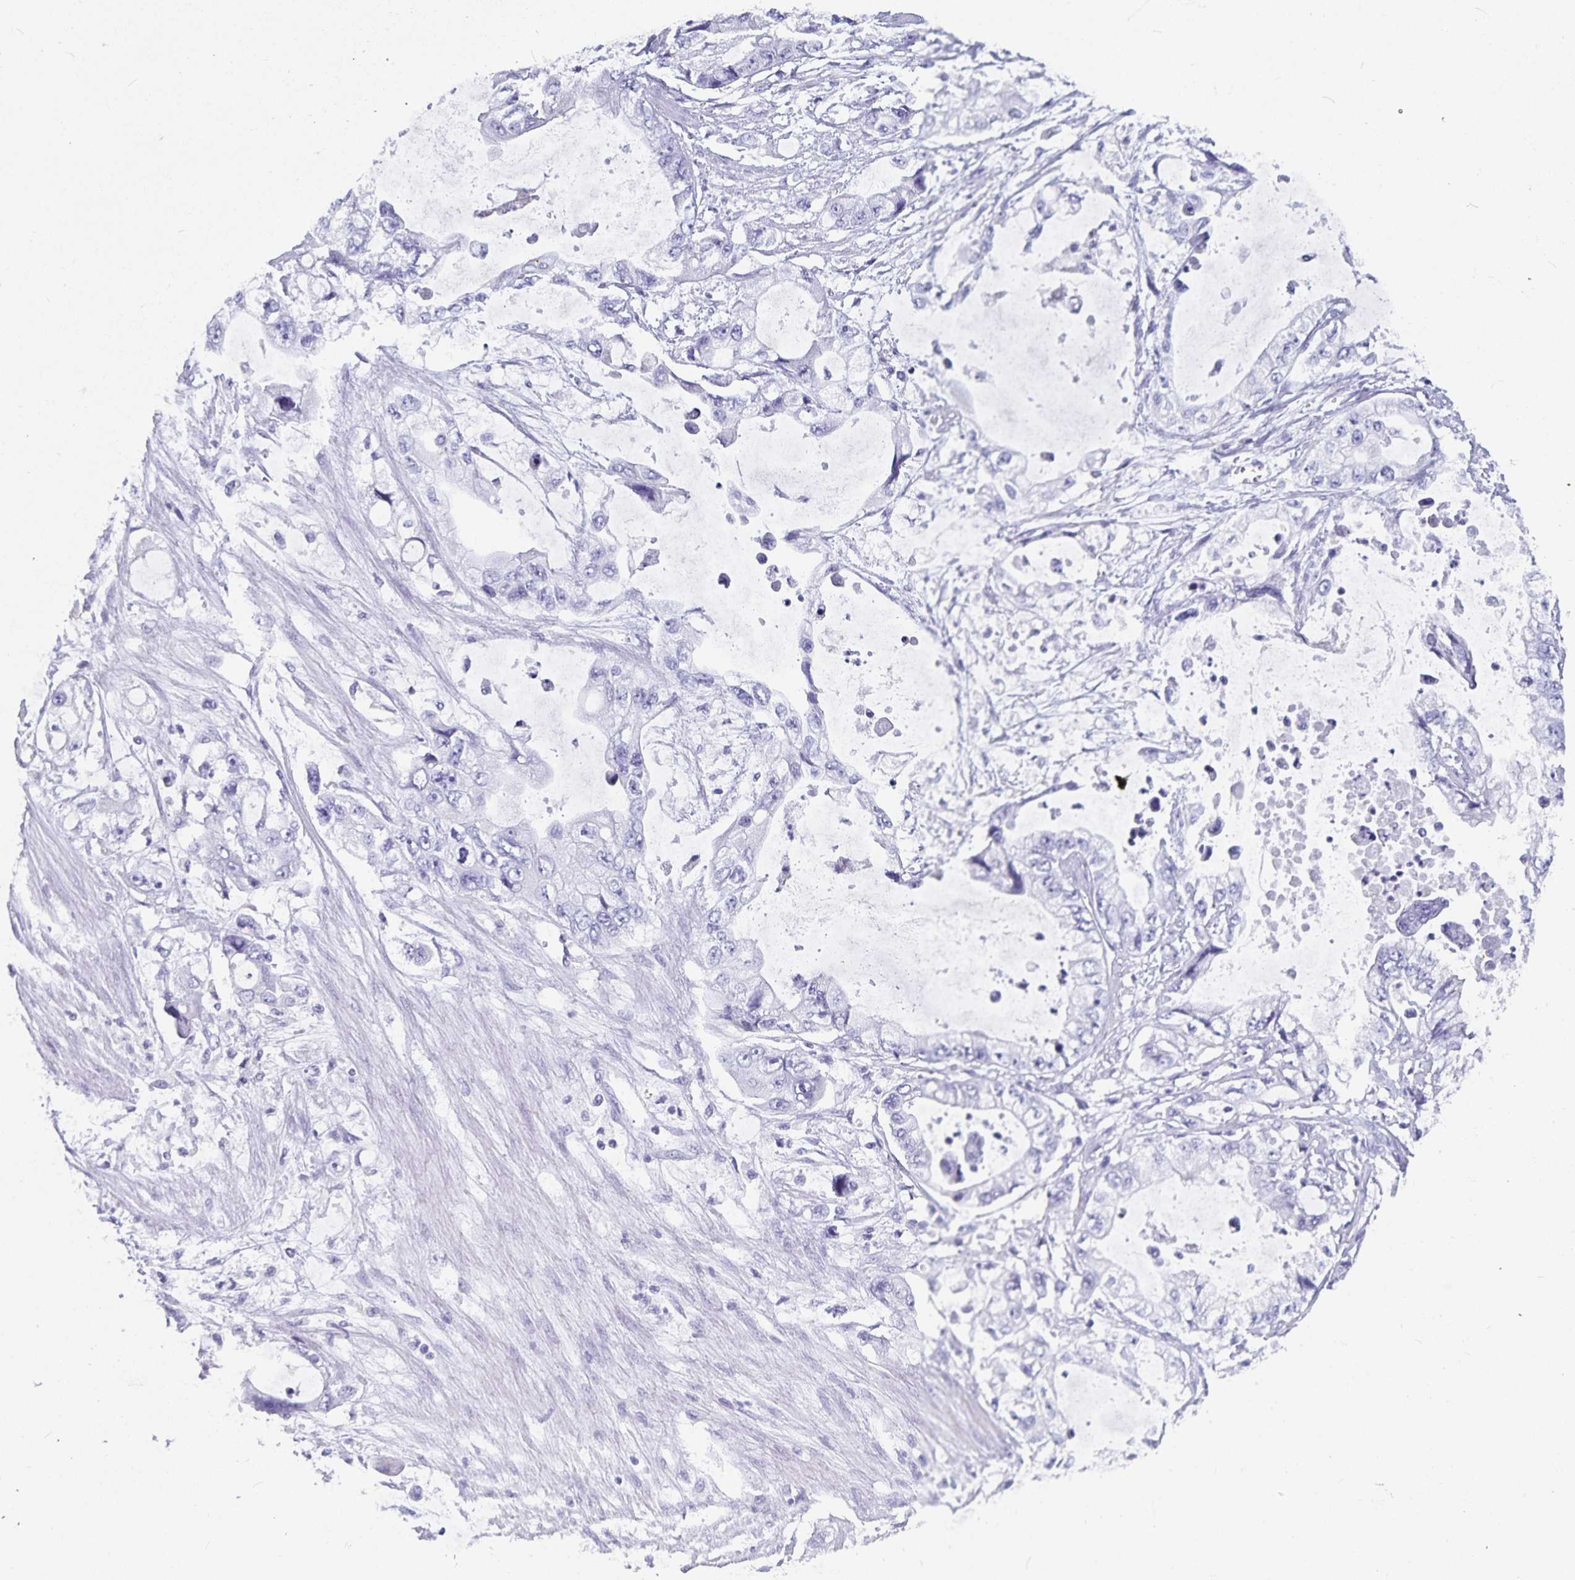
{"staining": {"intensity": "negative", "quantity": "none", "location": "none"}, "tissue": "stomach cancer", "cell_type": "Tumor cells", "image_type": "cancer", "snomed": [{"axis": "morphology", "description": "Adenocarcinoma, NOS"}, {"axis": "topography", "description": "Pancreas"}, {"axis": "topography", "description": "Stomach, upper"}, {"axis": "topography", "description": "Stomach"}], "caption": "An immunohistochemistry (IHC) histopathology image of stomach adenocarcinoma is shown. There is no staining in tumor cells of stomach adenocarcinoma. (Stains: DAB immunohistochemistry (IHC) with hematoxylin counter stain, Microscopy: brightfield microscopy at high magnification).", "gene": "PLAC1", "patient": {"sex": "male", "age": 77}}